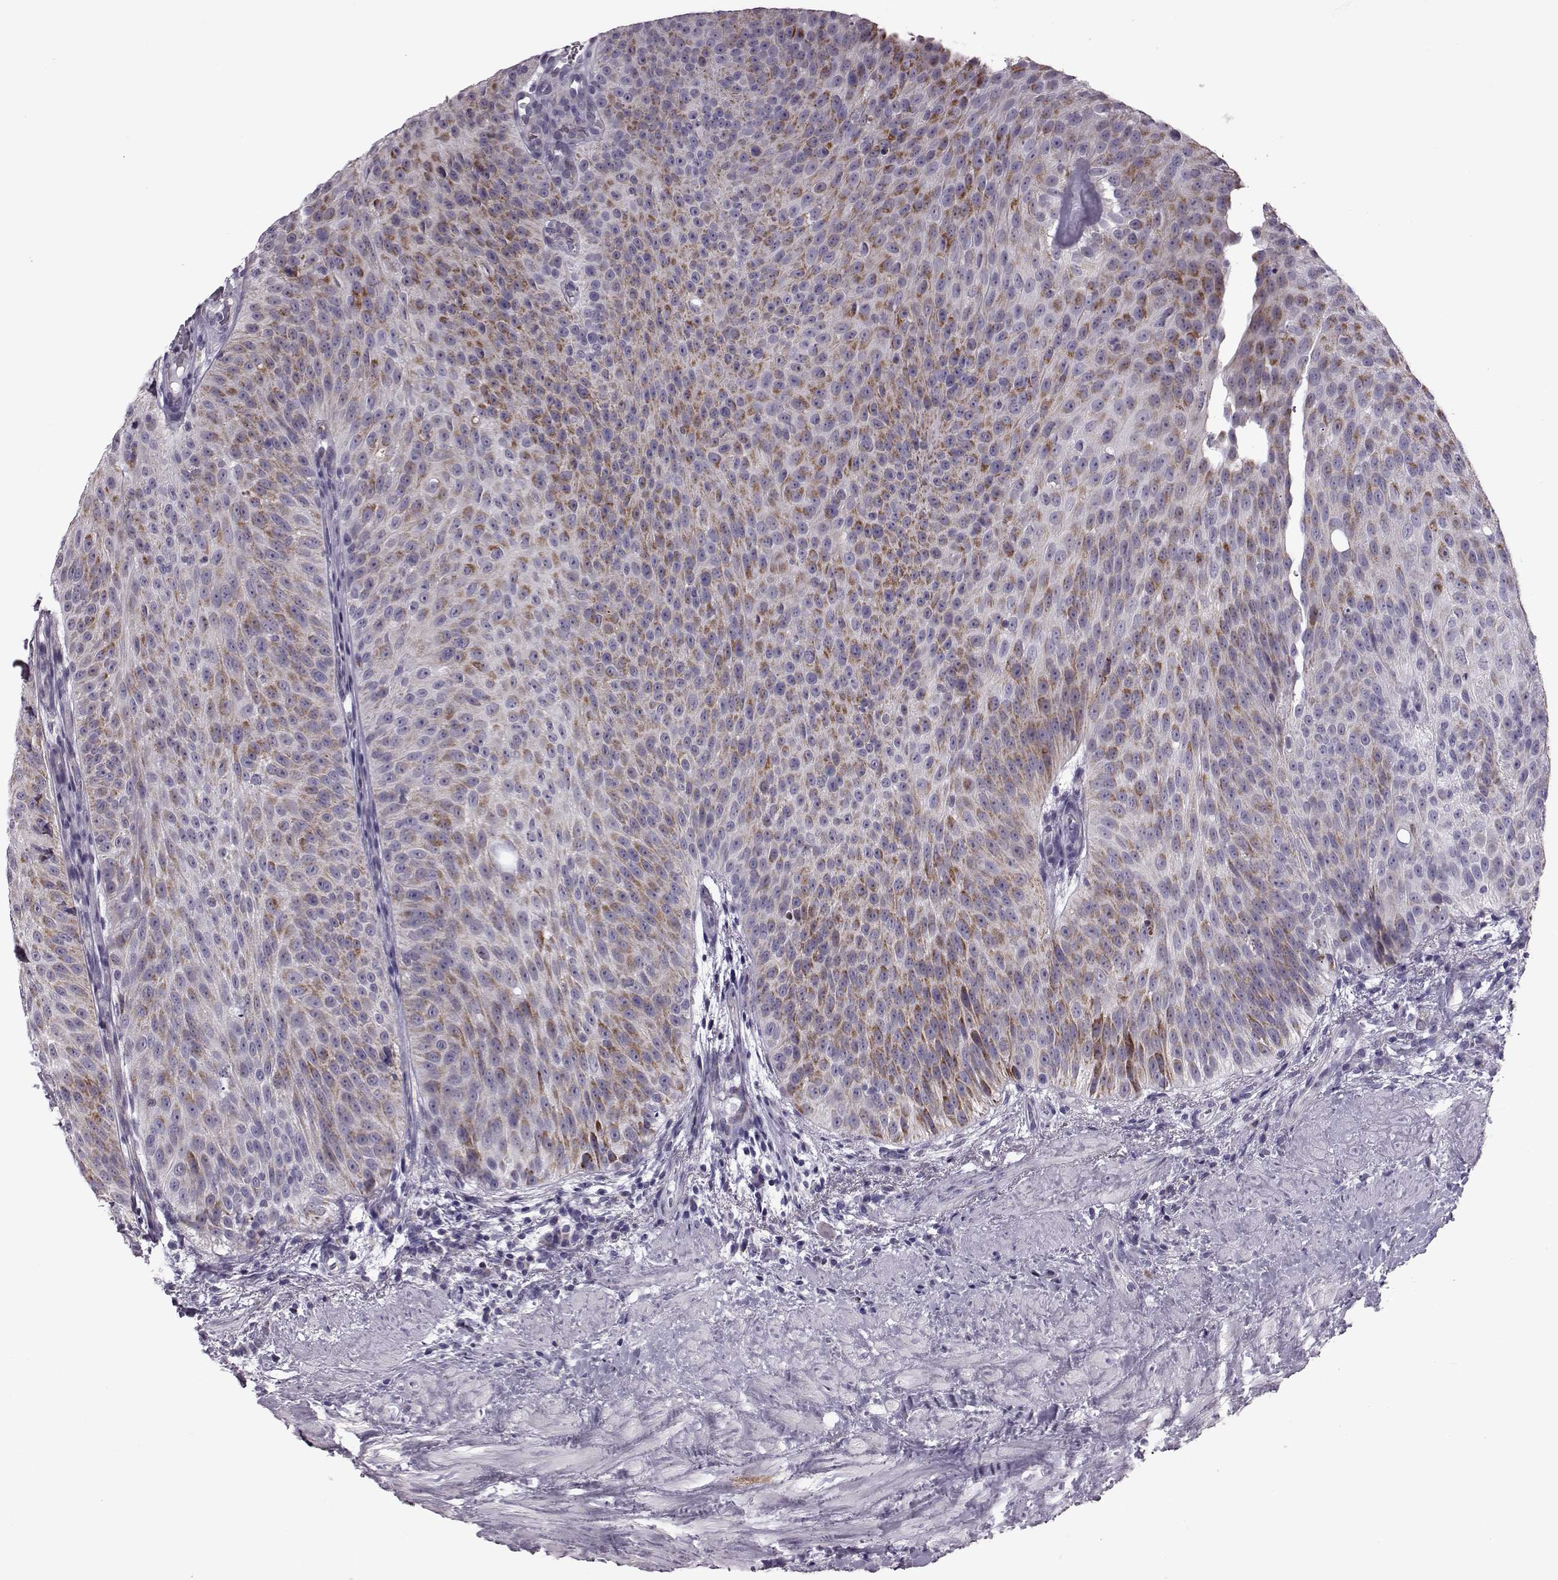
{"staining": {"intensity": "strong", "quantity": ">75%", "location": "cytoplasmic/membranous"}, "tissue": "urothelial cancer", "cell_type": "Tumor cells", "image_type": "cancer", "snomed": [{"axis": "morphology", "description": "Urothelial carcinoma, Low grade"}, {"axis": "topography", "description": "Urinary bladder"}], "caption": "Immunohistochemical staining of urothelial cancer exhibits high levels of strong cytoplasmic/membranous staining in about >75% of tumor cells. Nuclei are stained in blue.", "gene": "RIMS2", "patient": {"sex": "male", "age": 78}}